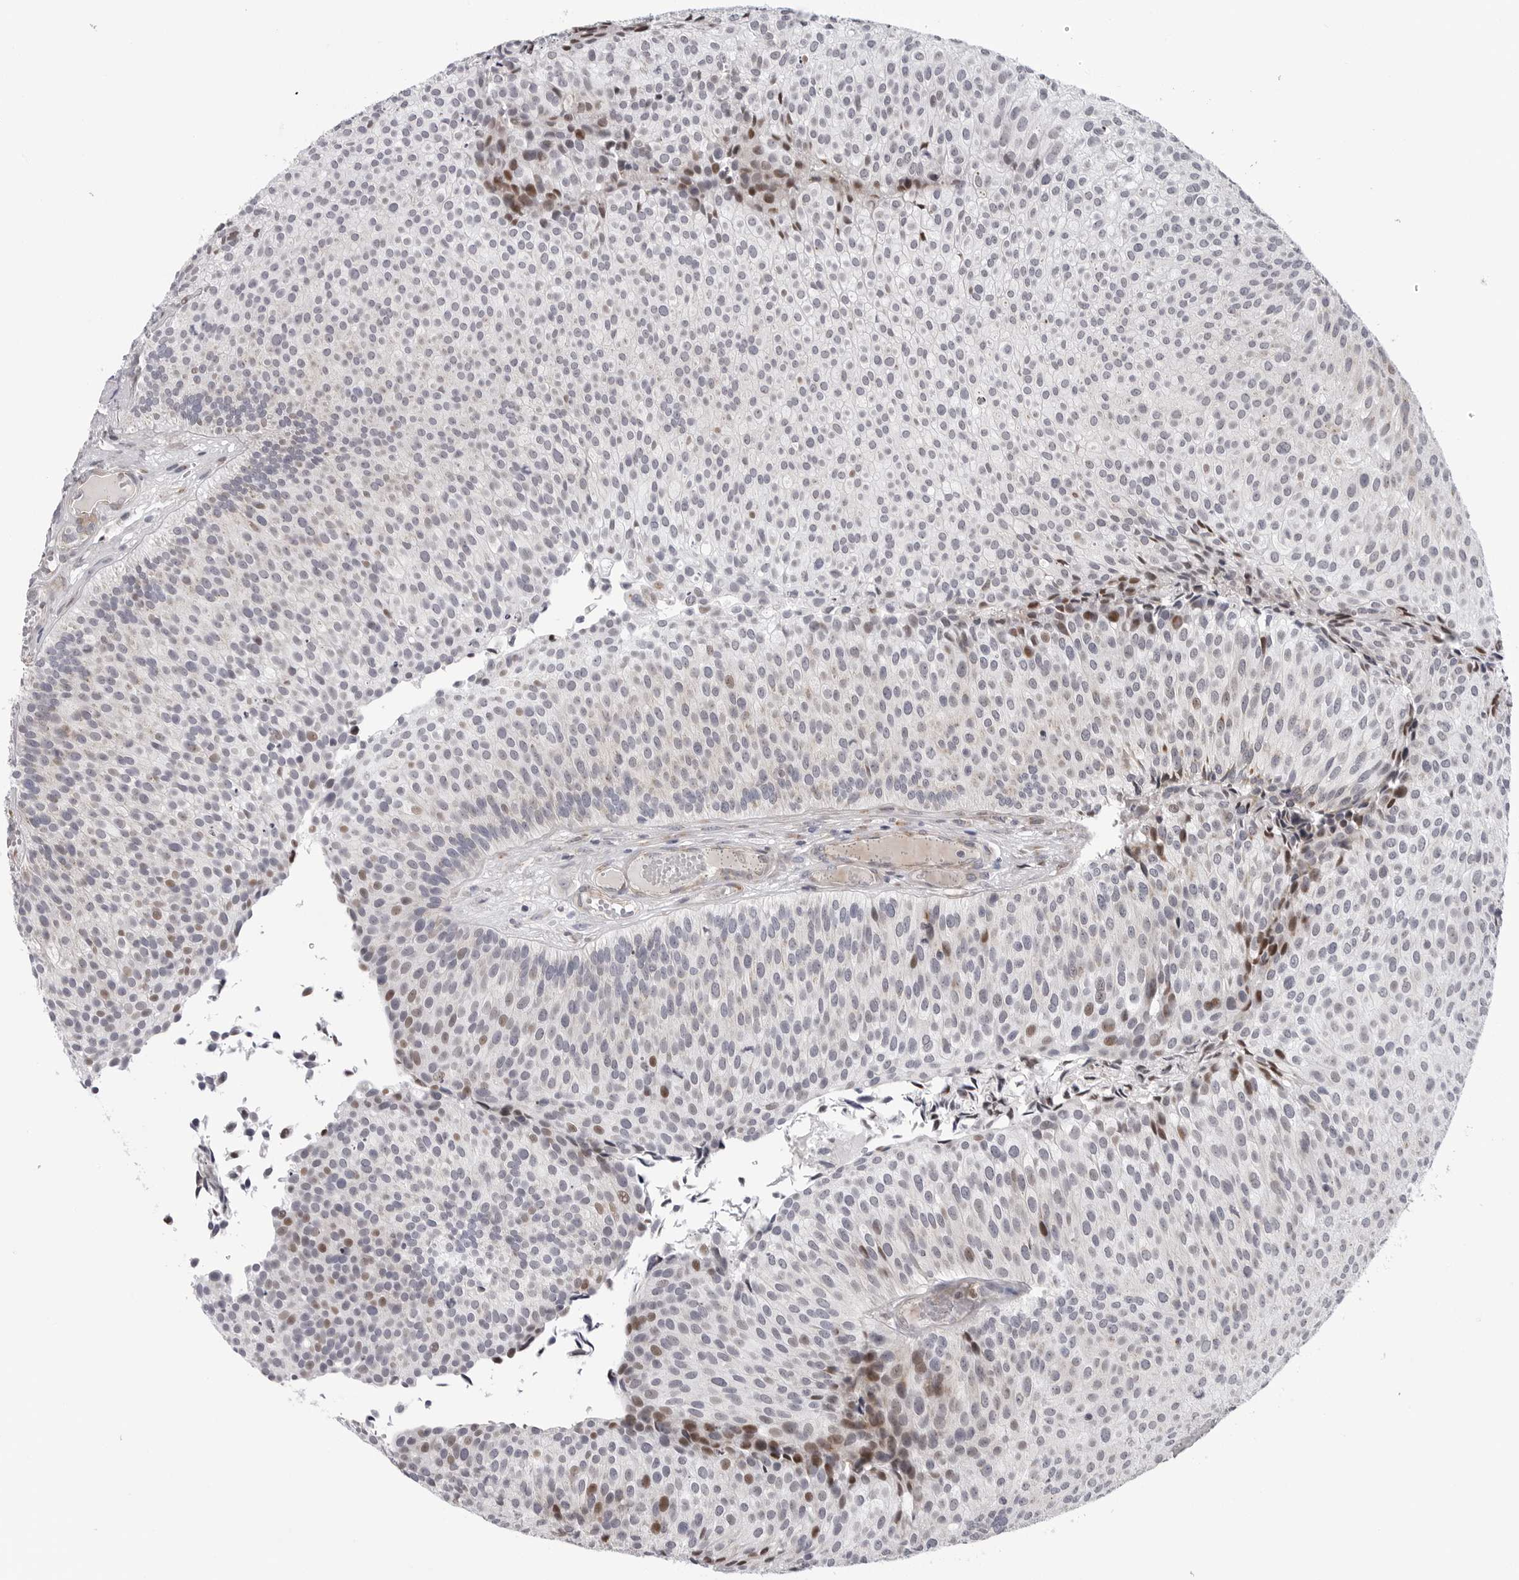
{"staining": {"intensity": "weak", "quantity": "<25%", "location": "cytoplasmic/membranous"}, "tissue": "urothelial cancer", "cell_type": "Tumor cells", "image_type": "cancer", "snomed": [{"axis": "morphology", "description": "Urothelial carcinoma, Low grade"}, {"axis": "topography", "description": "Urinary bladder"}], "caption": "A micrograph of human low-grade urothelial carcinoma is negative for staining in tumor cells.", "gene": "CDK20", "patient": {"sex": "male", "age": 86}}